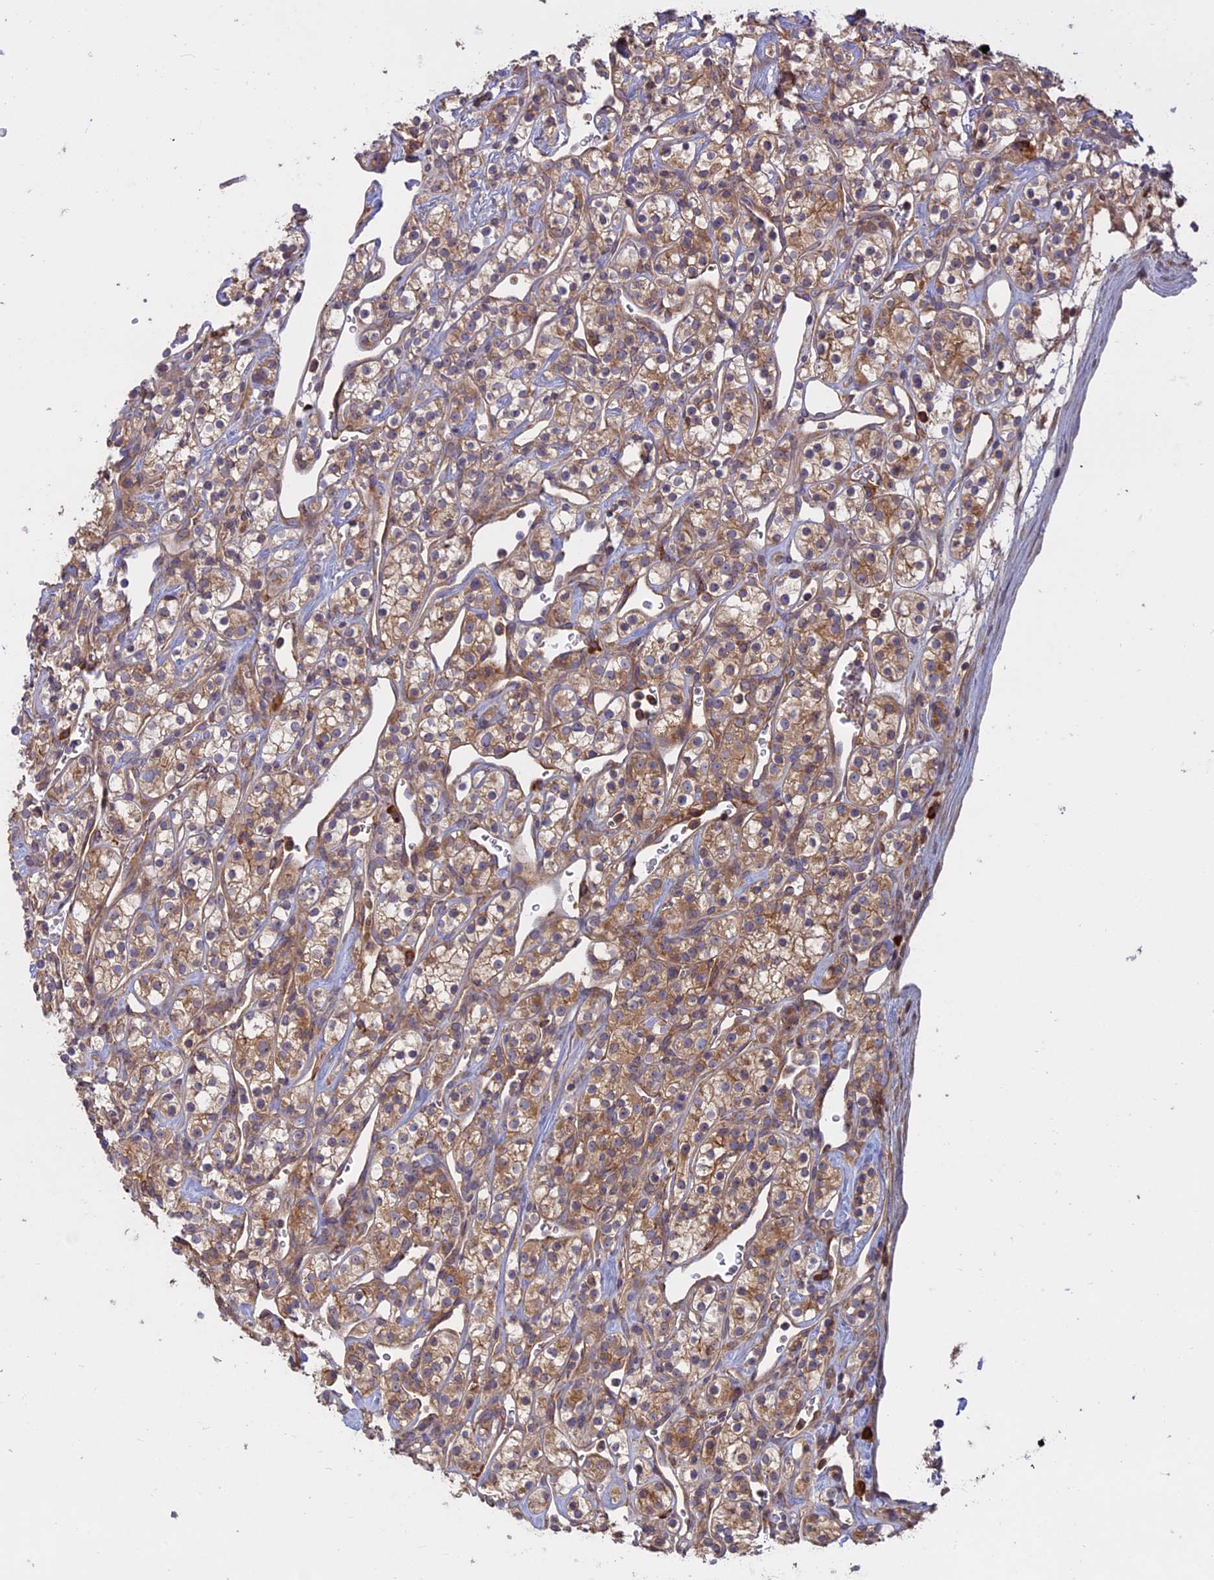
{"staining": {"intensity": "moderate", "quantity": ">75%", "location": "cytoplasmic/membranous"}, "tissue": "renal cancer", "cell_type": "Tumor cells", "image_type": "cancer", "snomed": [{"axis": "morphology", "description": "Adenocarcinoma, NOS"}, {"axis": "topography", "description": "Kidney"}], "caption": "The image reveals a brown stain indicating the presence of a protein in the cytoplasmic/membranous of tumor cells in renal cancer. (Brightfield microscopy of DAB IHC at high magnification).", "gene": "TMEM208", "patient": {"sex": "male", "age": 77}}